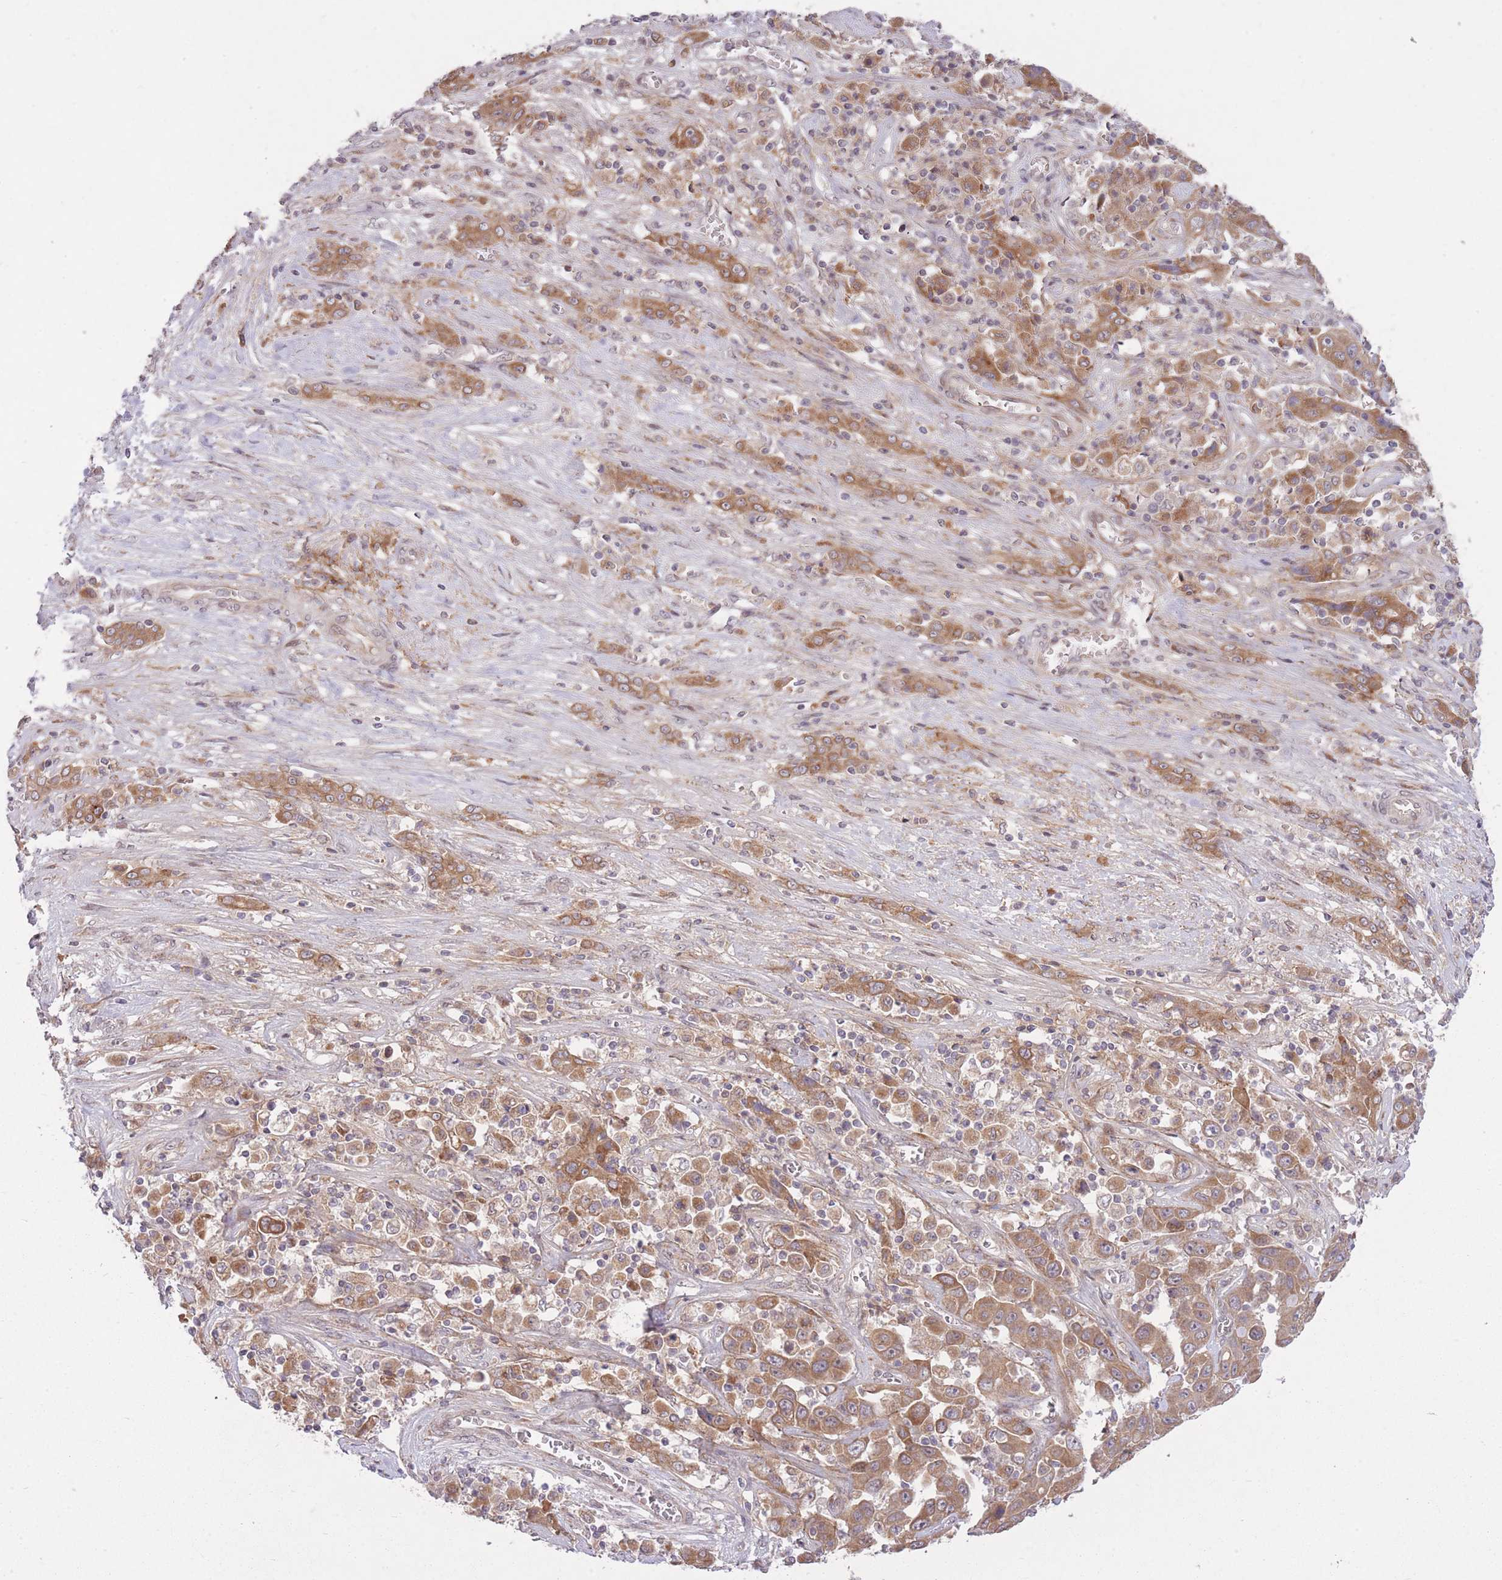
{"staining": {"intensity": "moderate", "quantity": ">75%", "location": "cytoplasmic/membranous"}, "tissue": "liver cancer", "cell_type": "Tumor cells", "image_type": "cancer", "snomed": [{"axis": "morphology", "description": "Cholangiocarcinoma"}, {"axis": "topography", "description": "Liver"}], "caption": "An immunohistochemistry micrograph of tumor tissue is shown. Protein staining in brown shows moderate cytoplasmic/membranous positivity in liver cancer within tumor cells. The protein of interest is stained brown, and the nuclei are stained in blue (DAB (3,3'-diaminobenzidine) IHC with brightfield microscopy, high magnification).", "gene": "ZNF391", "patient": {"sex": "female", "age": 52}}